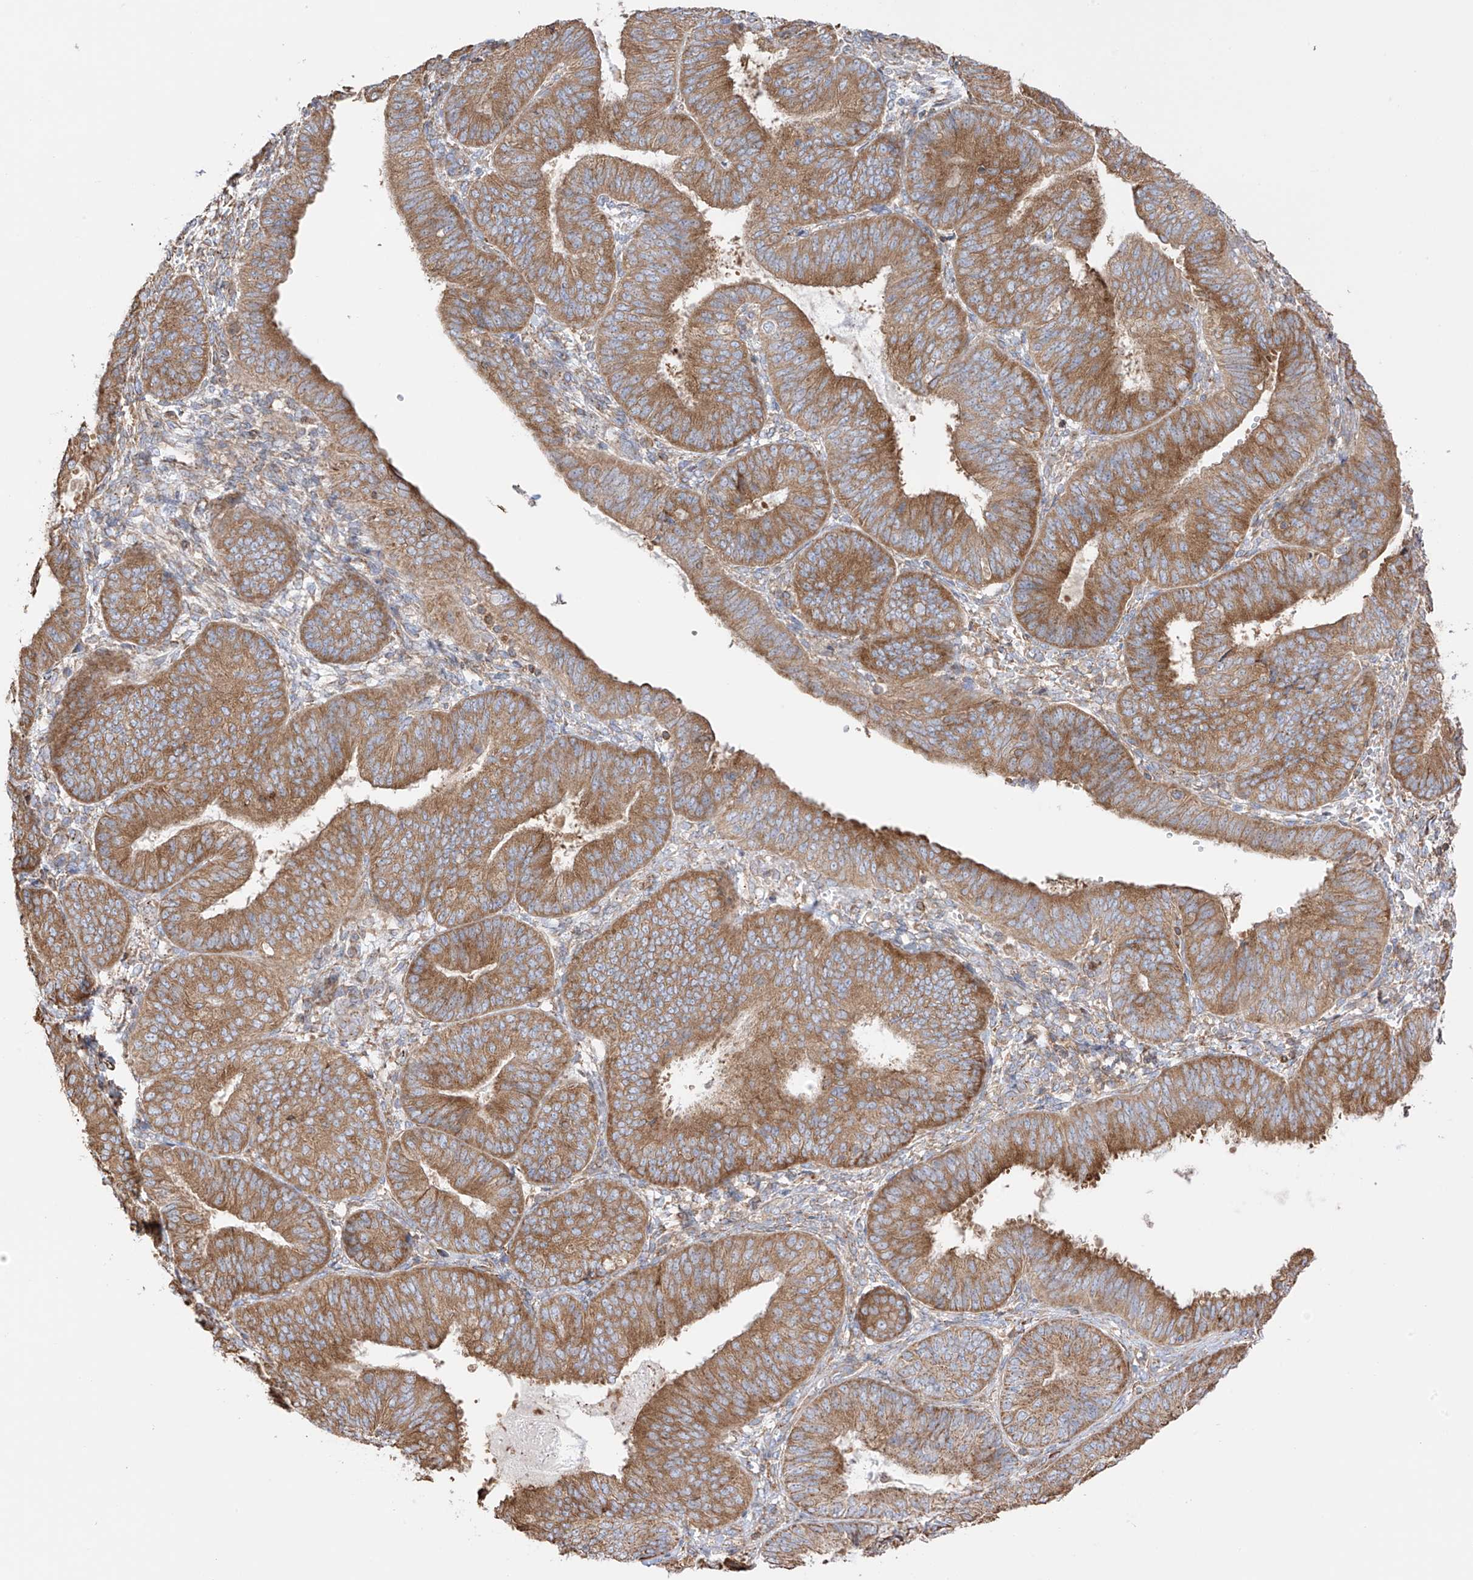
{"staining": {"intensity": "strong", "quantity": ">75%", "location": "cytoplasmic/membranous"}, "tissue": "endometrial cancer", "cell_type": "Tumor cells", "image_type": "cancer", "snomed": [{"axis": "morphology", "description": "Adenocarcinoma, NOS"}, {"axis": "topography", "description": "Endometrium"}], "caption": "A brown stain labels strong cytoplasmic/membranous expression of a protein in endometrial cancer (adenocarcinoma) tumor cells.", "gene": "XKR3", "patient": {"sex": "female", "age": 58}}